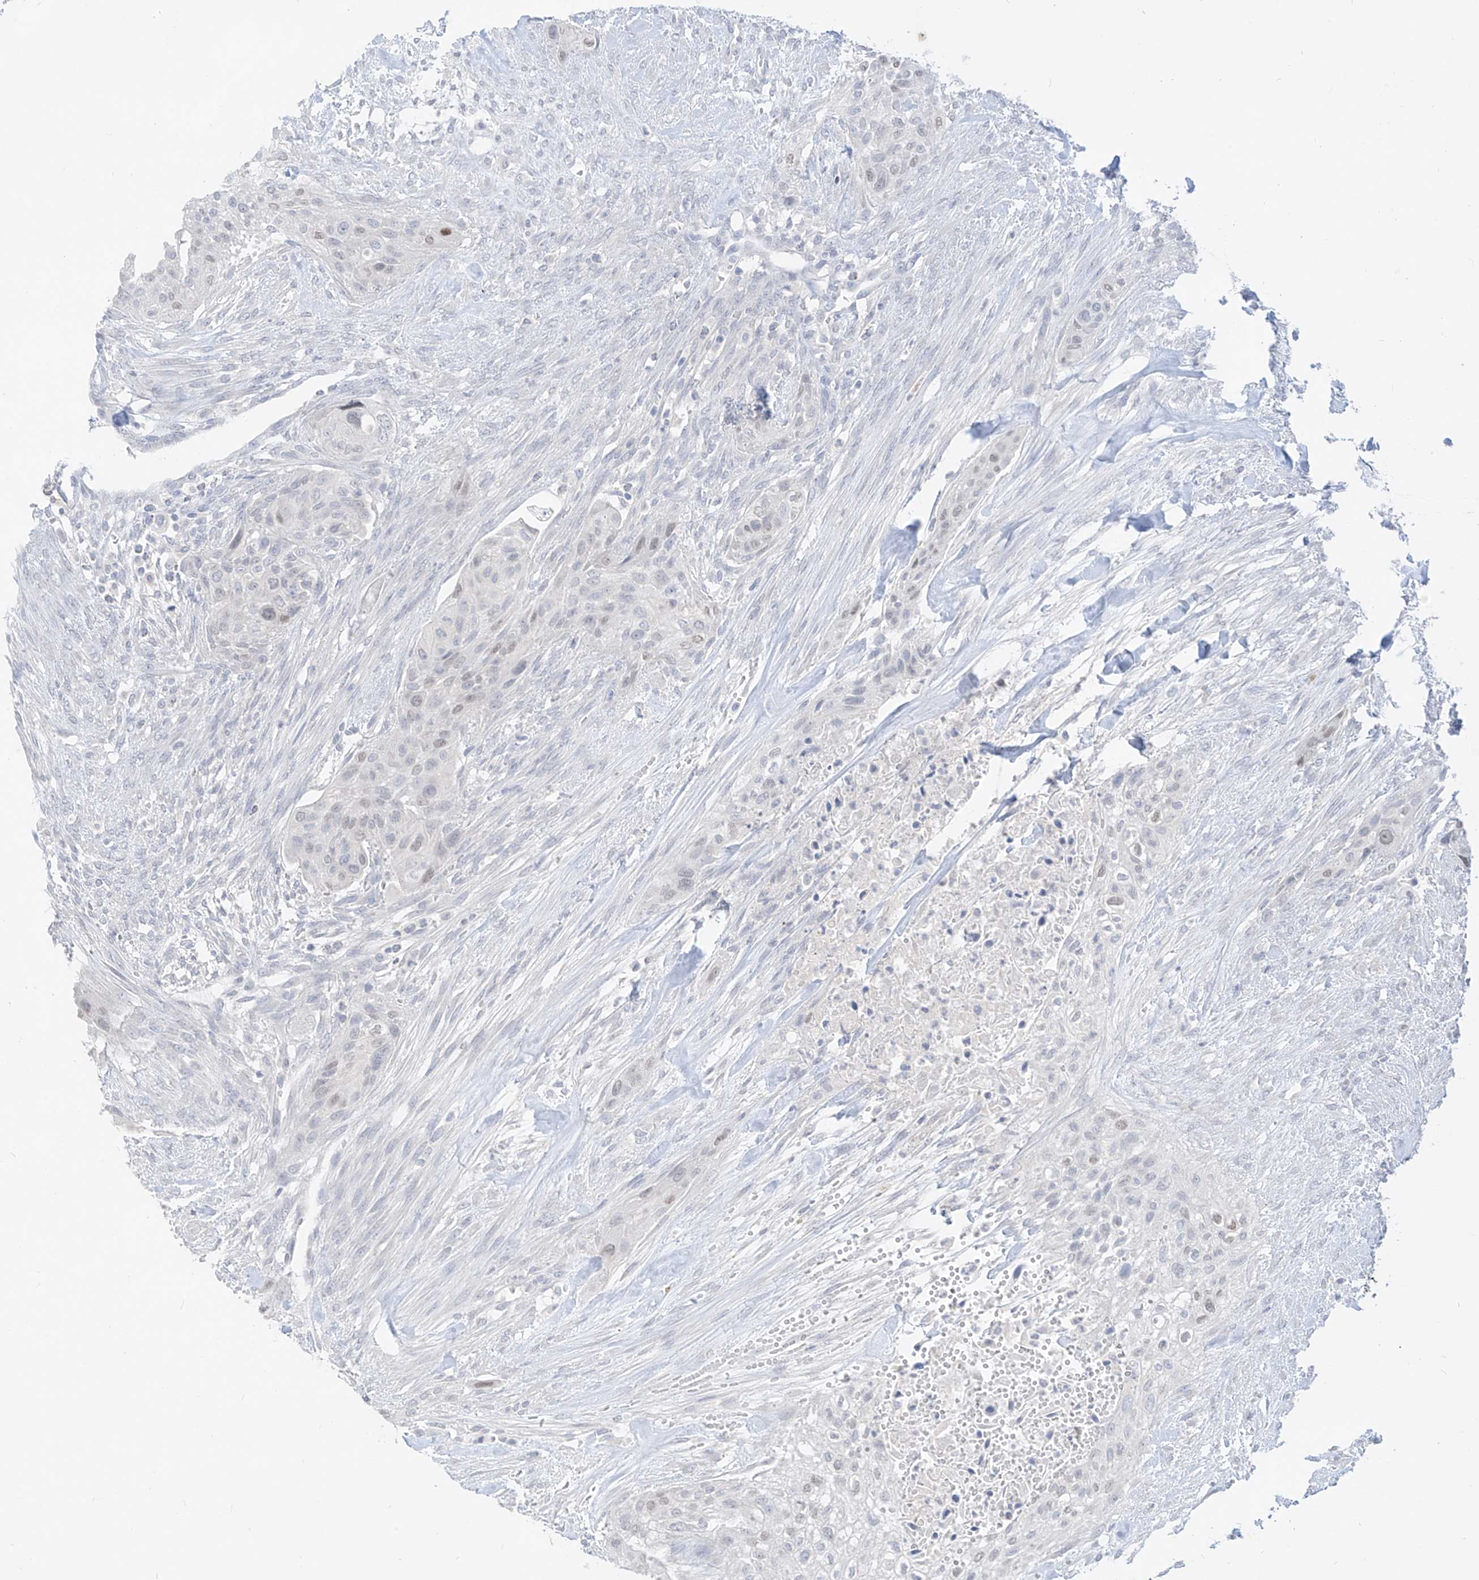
{"staining": {"intensity": "weak", "quantity": "<25%", "location": "nuclear"}, "tissue": "urothelial cancer", "cell_type": "Tumor cells", "image_type": "cancer", "snomed": [{"axis": "morphology", "description": "Urothelial carcinoma, High grade"}, {"axis": "topography", "description": "Urinary bladder"}], "caption": "The IHC micrograph has no significant expression in tumor cells of urothelial carcinoma (high-grade) tissue.", "gene": "BARX2", "patient": {"sex": "male", "age": 35}}